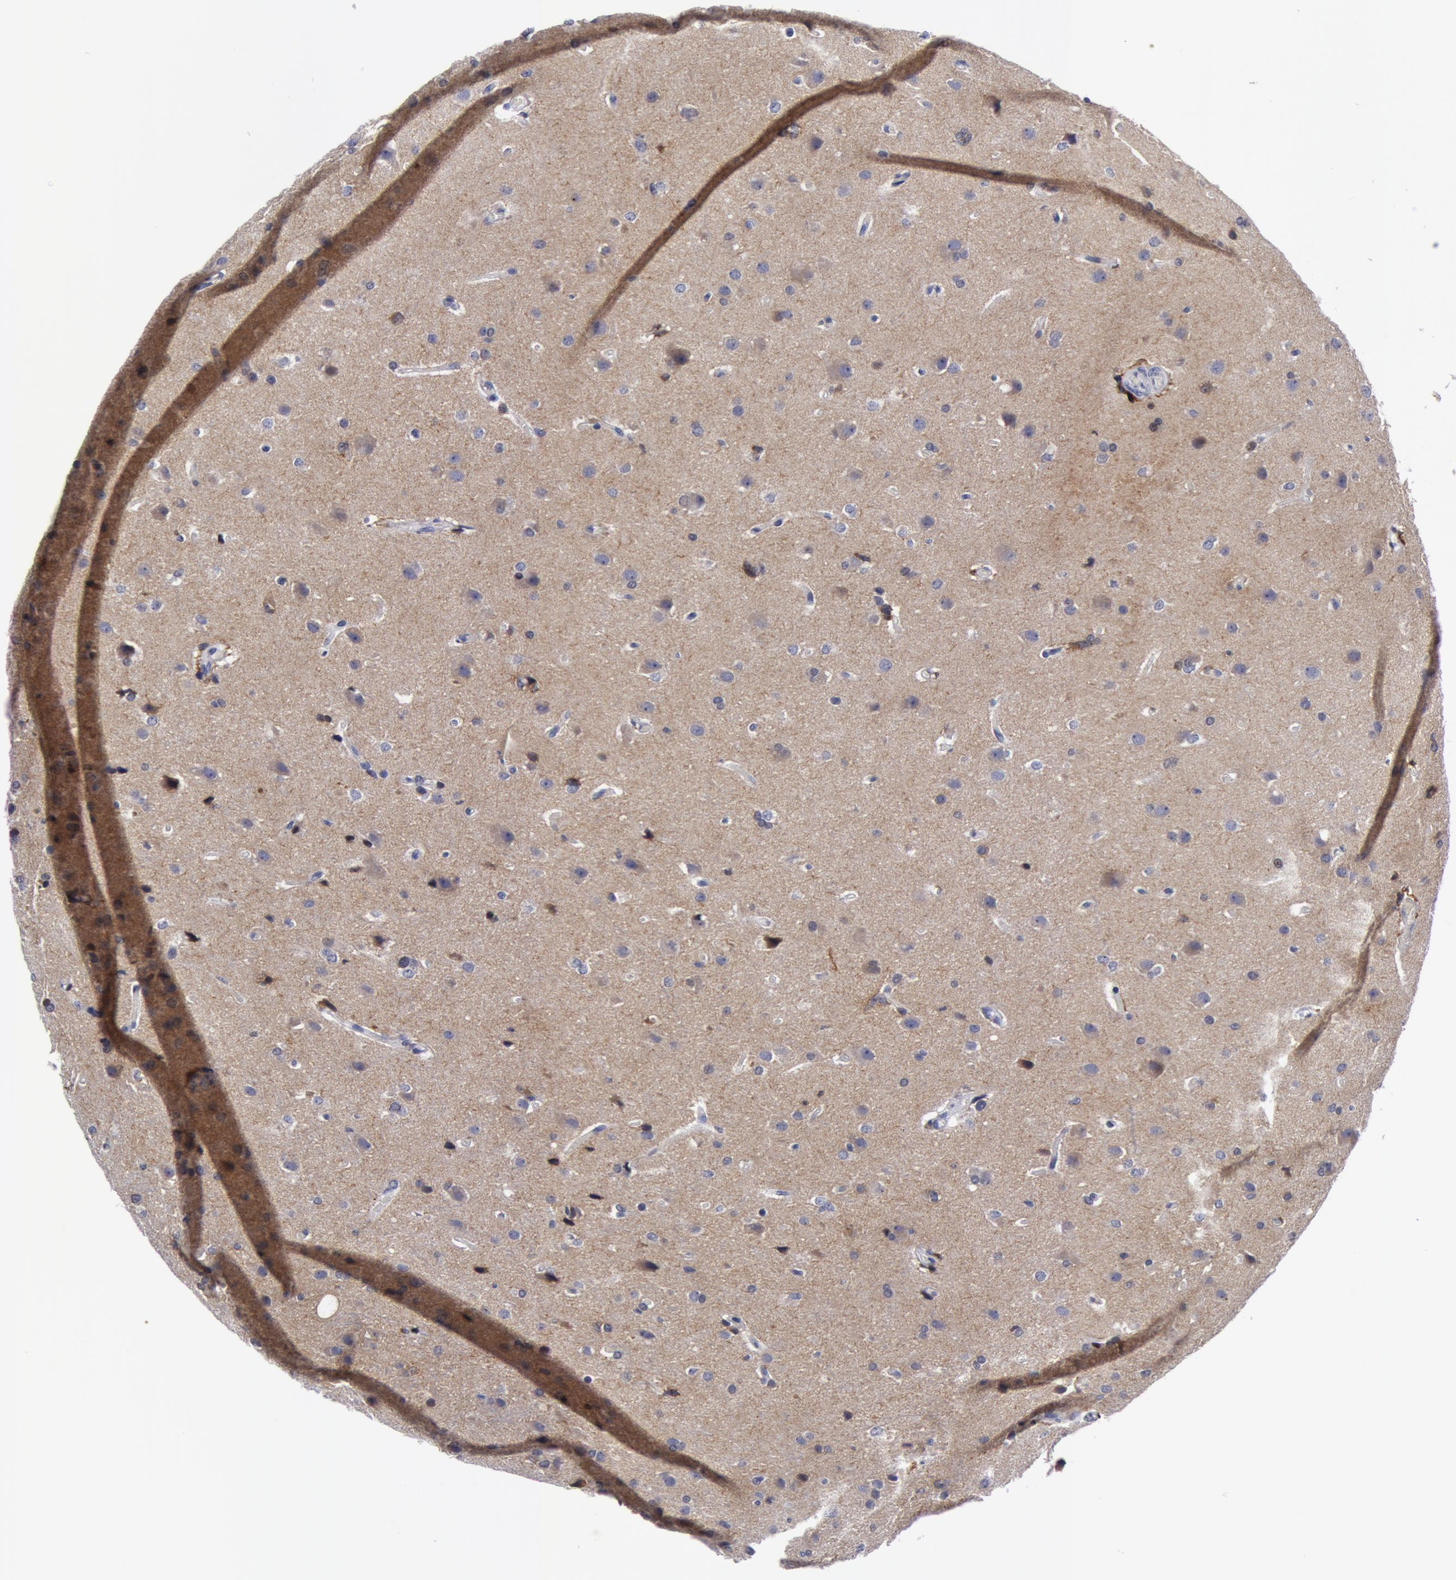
{"staining": {"intensity": "moderate", "quantity": "25%-75%", "location": "cytoplasmic/membranous"}, "tissue": "glioma", "cell_type": "Tumor cells", "image_type": "cancer", "snomed": [{"axis": "morphology", "description": "Glioma, malignant, High grade"}, {"axis": "topography", "description": "Brain"}], "caption": "There is medium levels of moderate cytoplasmic/membranous expression in tumor cells of malignant glioma (high-grade), as demonstrated by immunohistochemical staining (brown color).", "gene": "NLGN4X", "patient": {"sex": "male", "age": 68}}